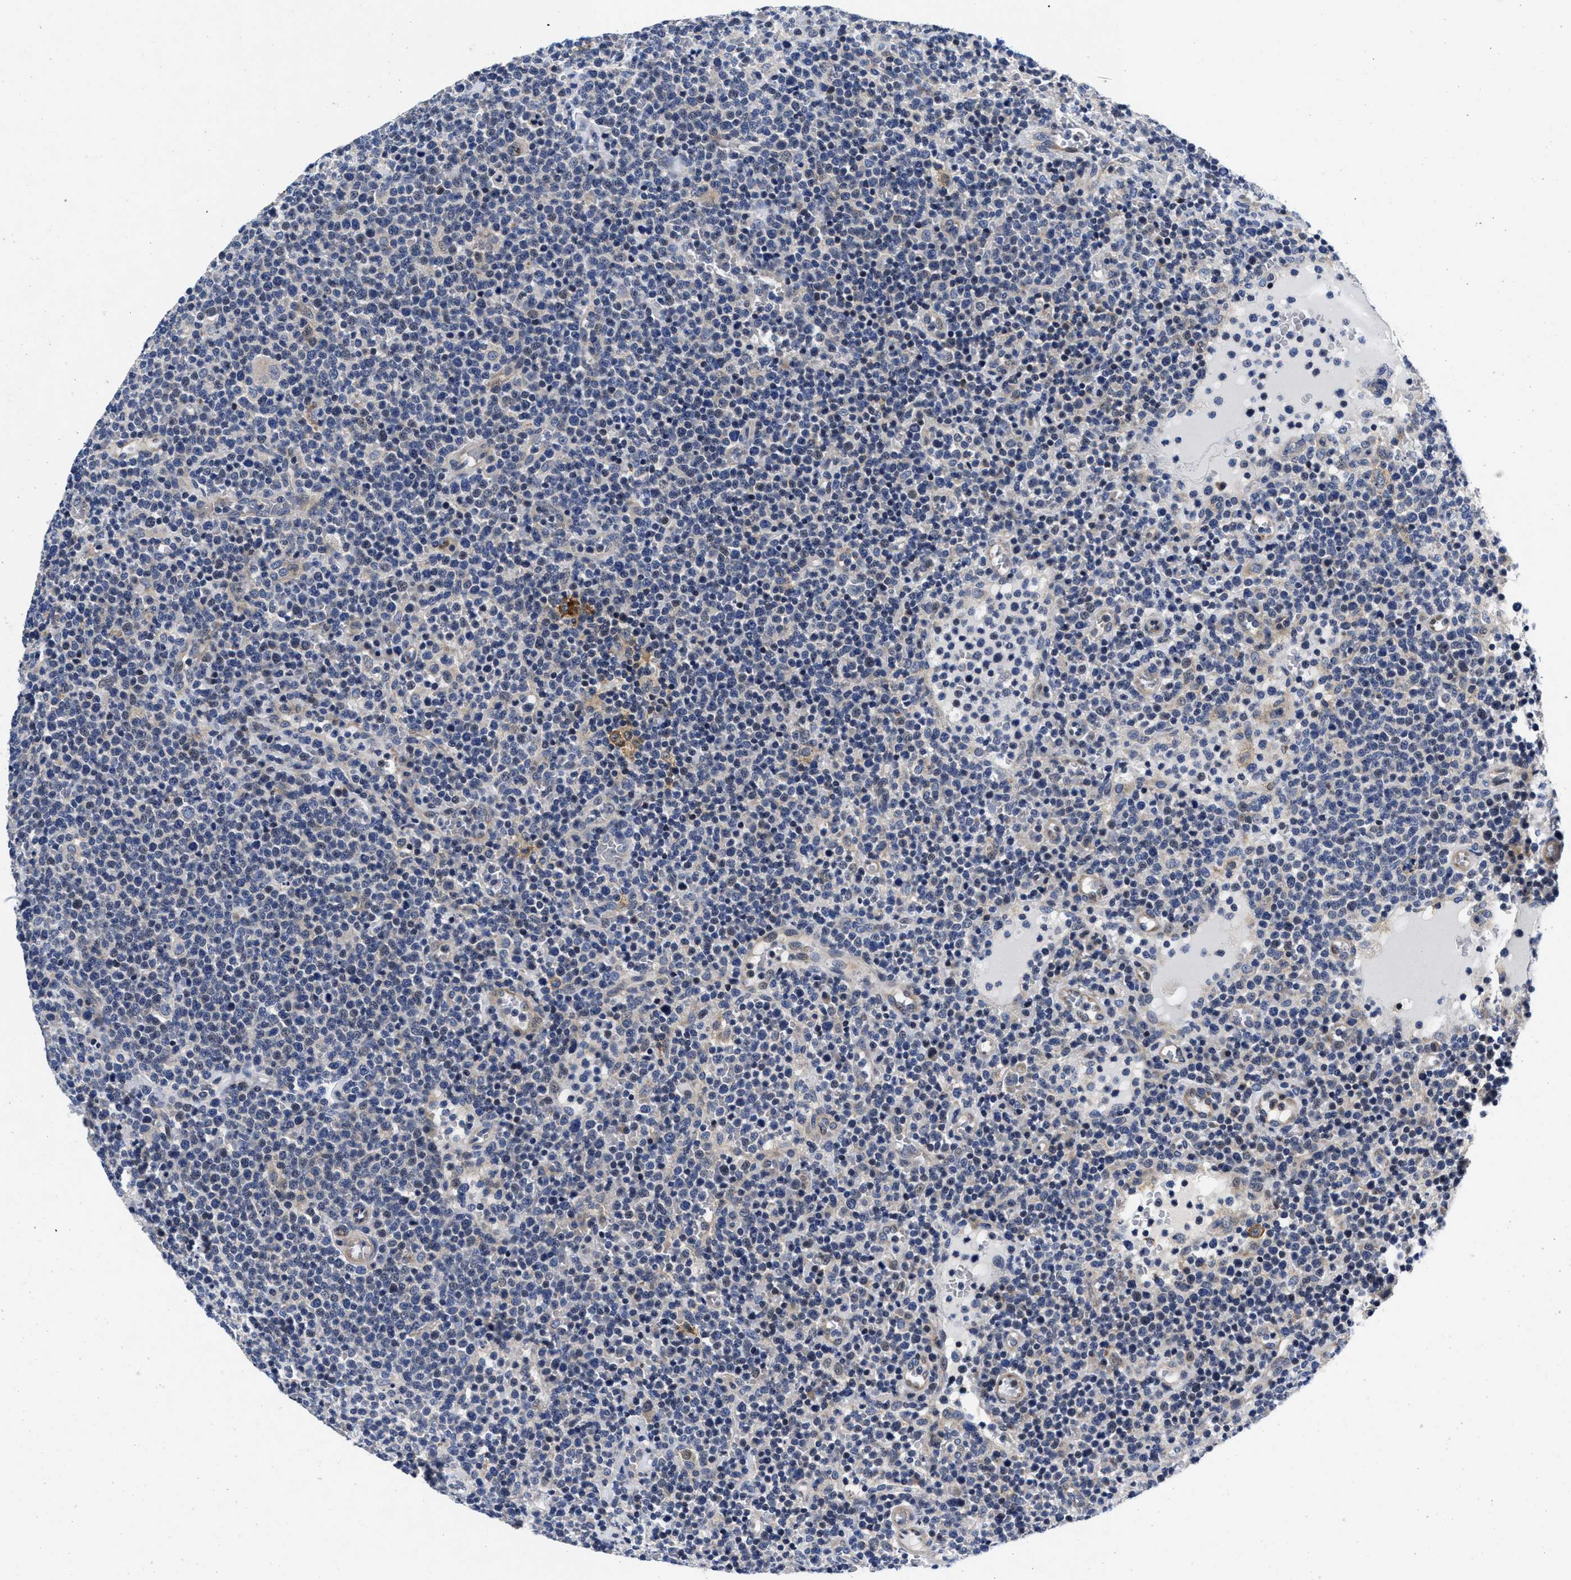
{"staining": {"intensity": "weak", "quantity": "<25%", "location": "cytoplasmic/membranous"}, "tissue": "lymphoma", "cell_type": "Tumor cells", "image_type": "cancer", "snomed": [{"axis": "morphology", "description": "Malignant lymphoma, non-Hodgkin's type, High grade"}, {"axis": "topography", "description": "Lymph node"}], "caption": "An immunohistochemistry histopathology image of high-grade malignant lymphoma, non-Hodgkin's type is shown. There is no staining in tumor cells of high-grade malignant lymphoma, non-Hodgkin's type. (Immunohistochemistry (ihc), brightfield microscopy, high magnification).", "gene": "LAD1", "patient": {"sex": "male", "age": 61}}